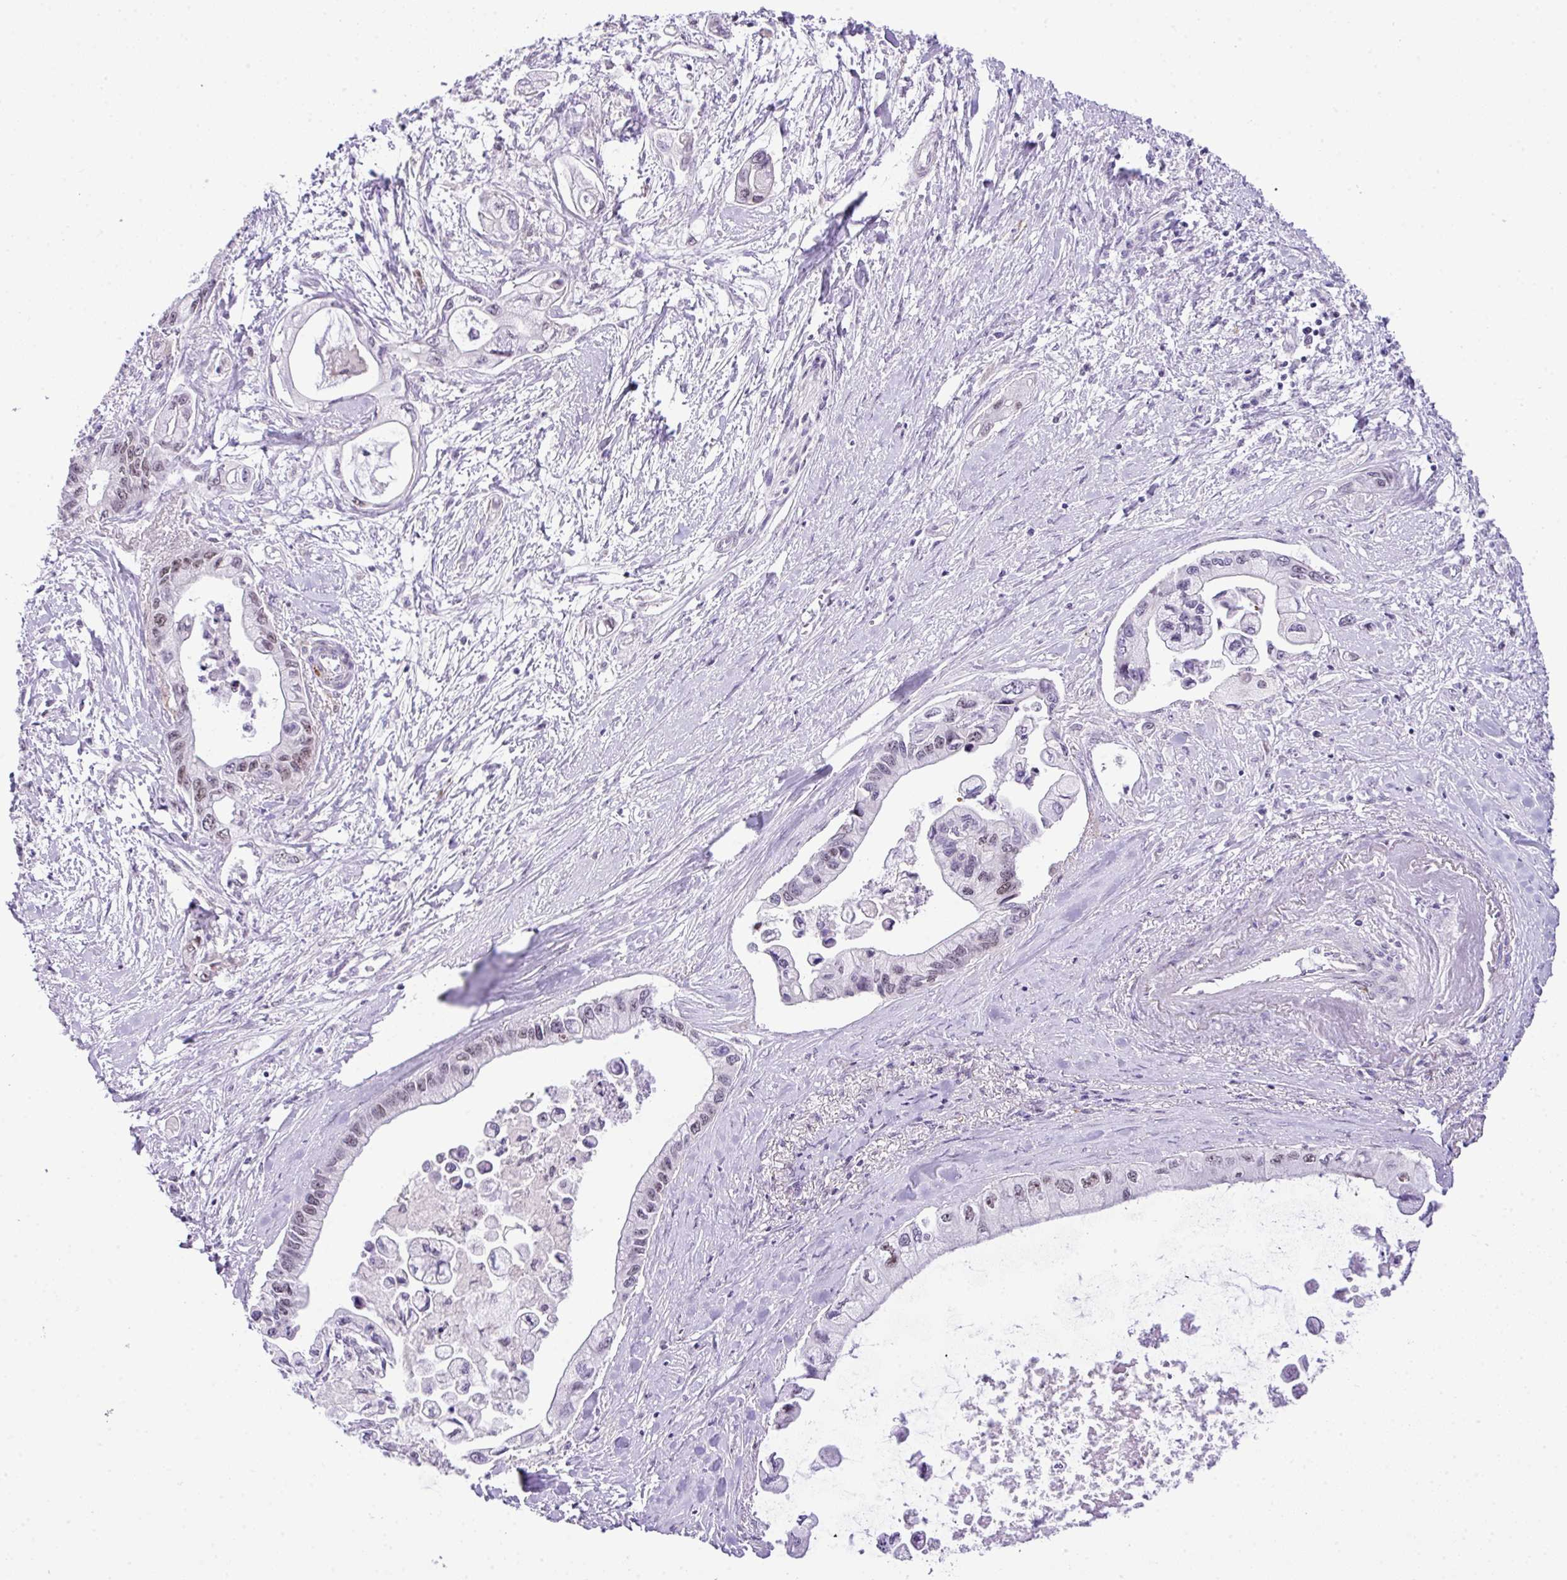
{"staining": {"intensity": "weak", "quantity": "<25%", "location": "nuclear"}, "tissue": "pancreatic cancer", "cell_type": "Tumor cells", "image_type": "cancer", "snomed": [{"axis": "morphology", "description": "Adenocarcinoma, NOS"}, {"axis": "topography", "description": "Pancreas"}], "caption": "The IHC photomicrograph has no significant positivity in tumor cells of pancreatic cancer tissue. Brightfield microscopy of immunohistochemistry stained with DAB (brown) and hematoxylin (blue), captured at high magnification.", "gene": "CCDC137", "patient": {"sex": "male", "age": 61}}